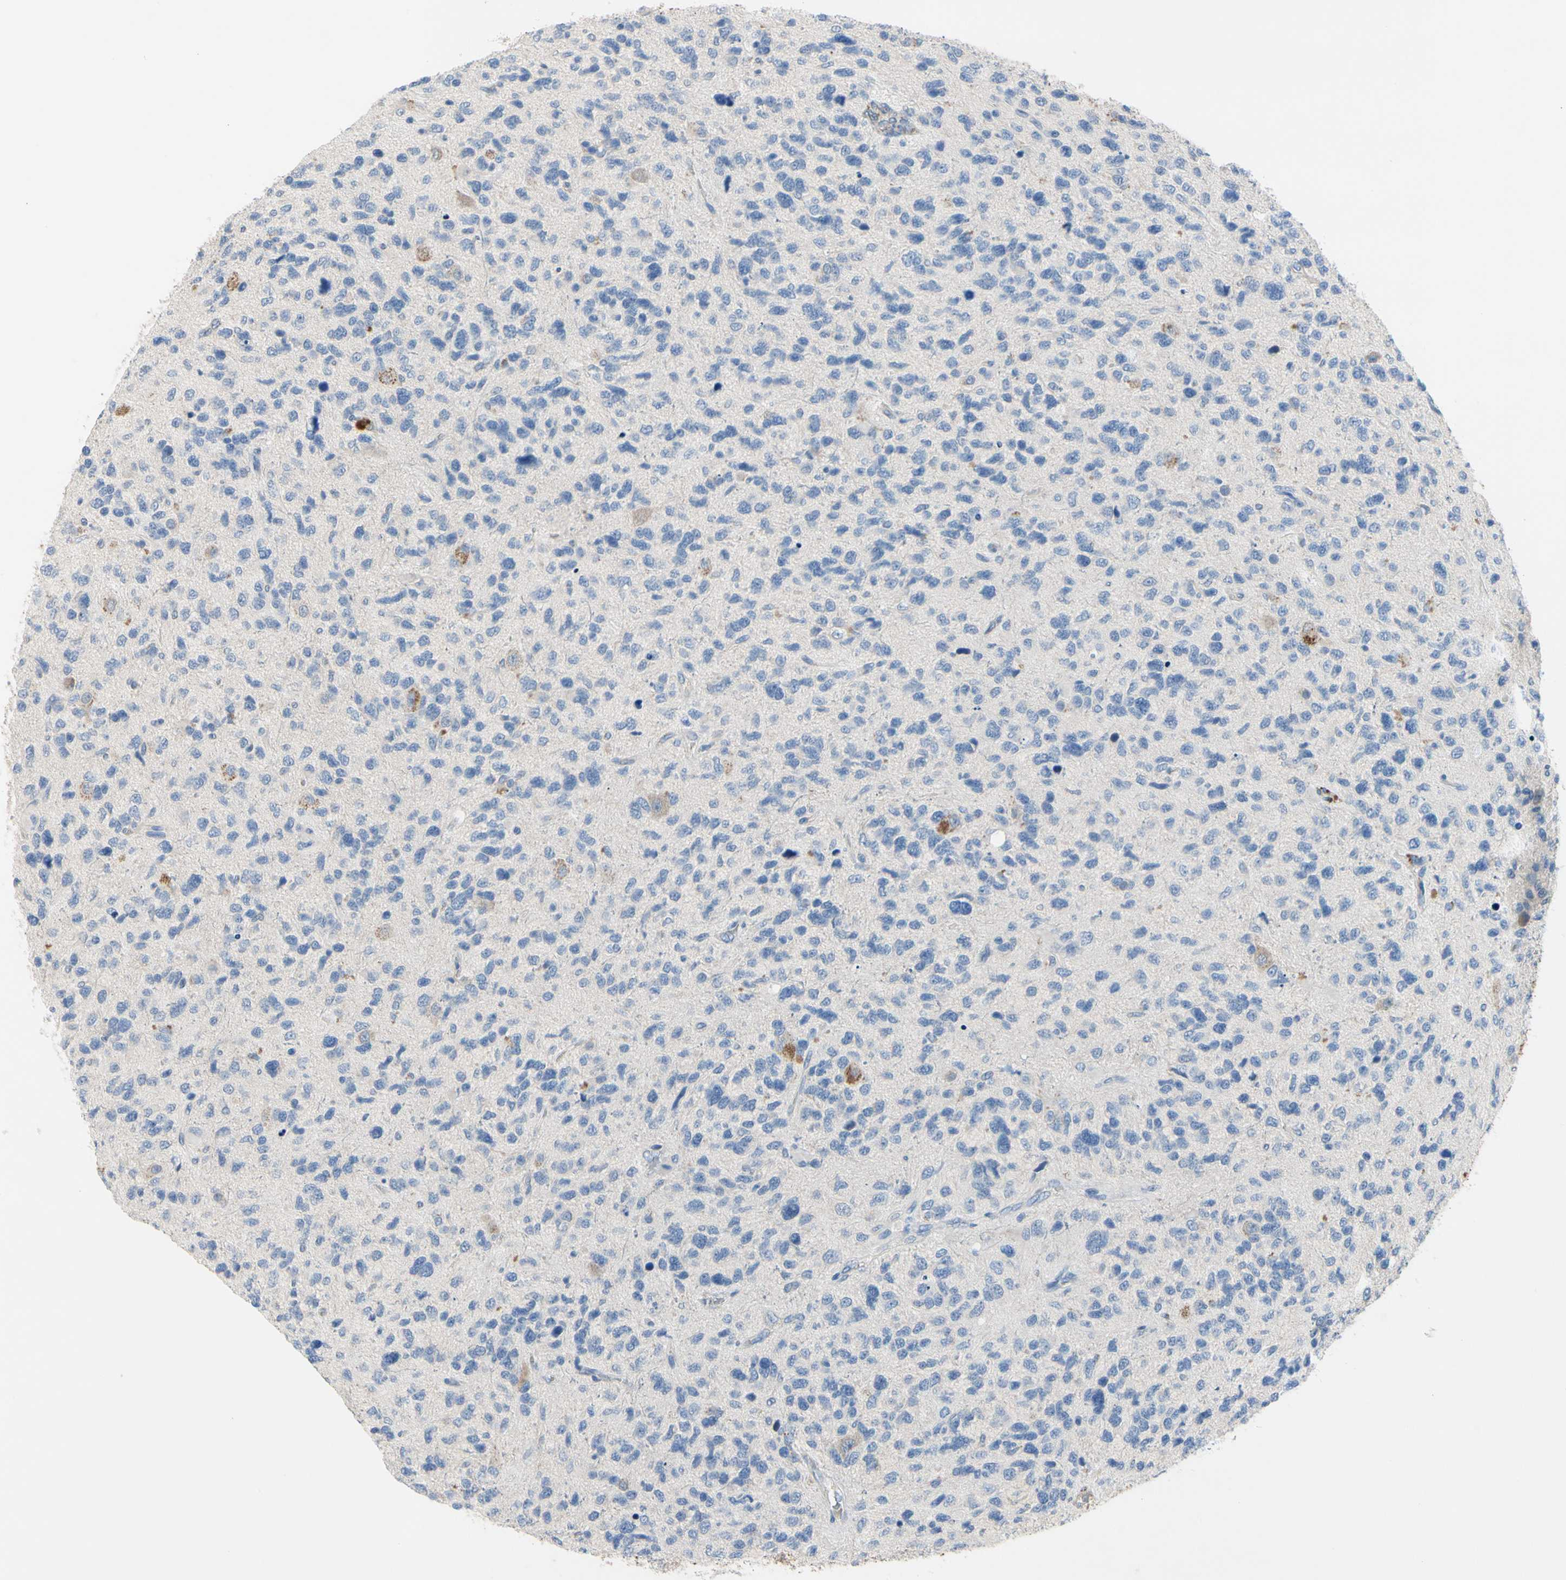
{"staining": {"intensity": "negative", "quantity": "none", "location": "none"}, "tissue": "glioma", "cell_type": "Tumor cells", "image_type": "cancer", "snomed": [{"axis": "morphology", "description": "Glioma, malignant, High grade"}, {"axis": "topography", "description": "Brain"}], "caption": "Immunohistochemistry of glioma shows no staining in tumor cells.", "gene": "RETSAT", "patient": {"sex": "female", "age": 58}}